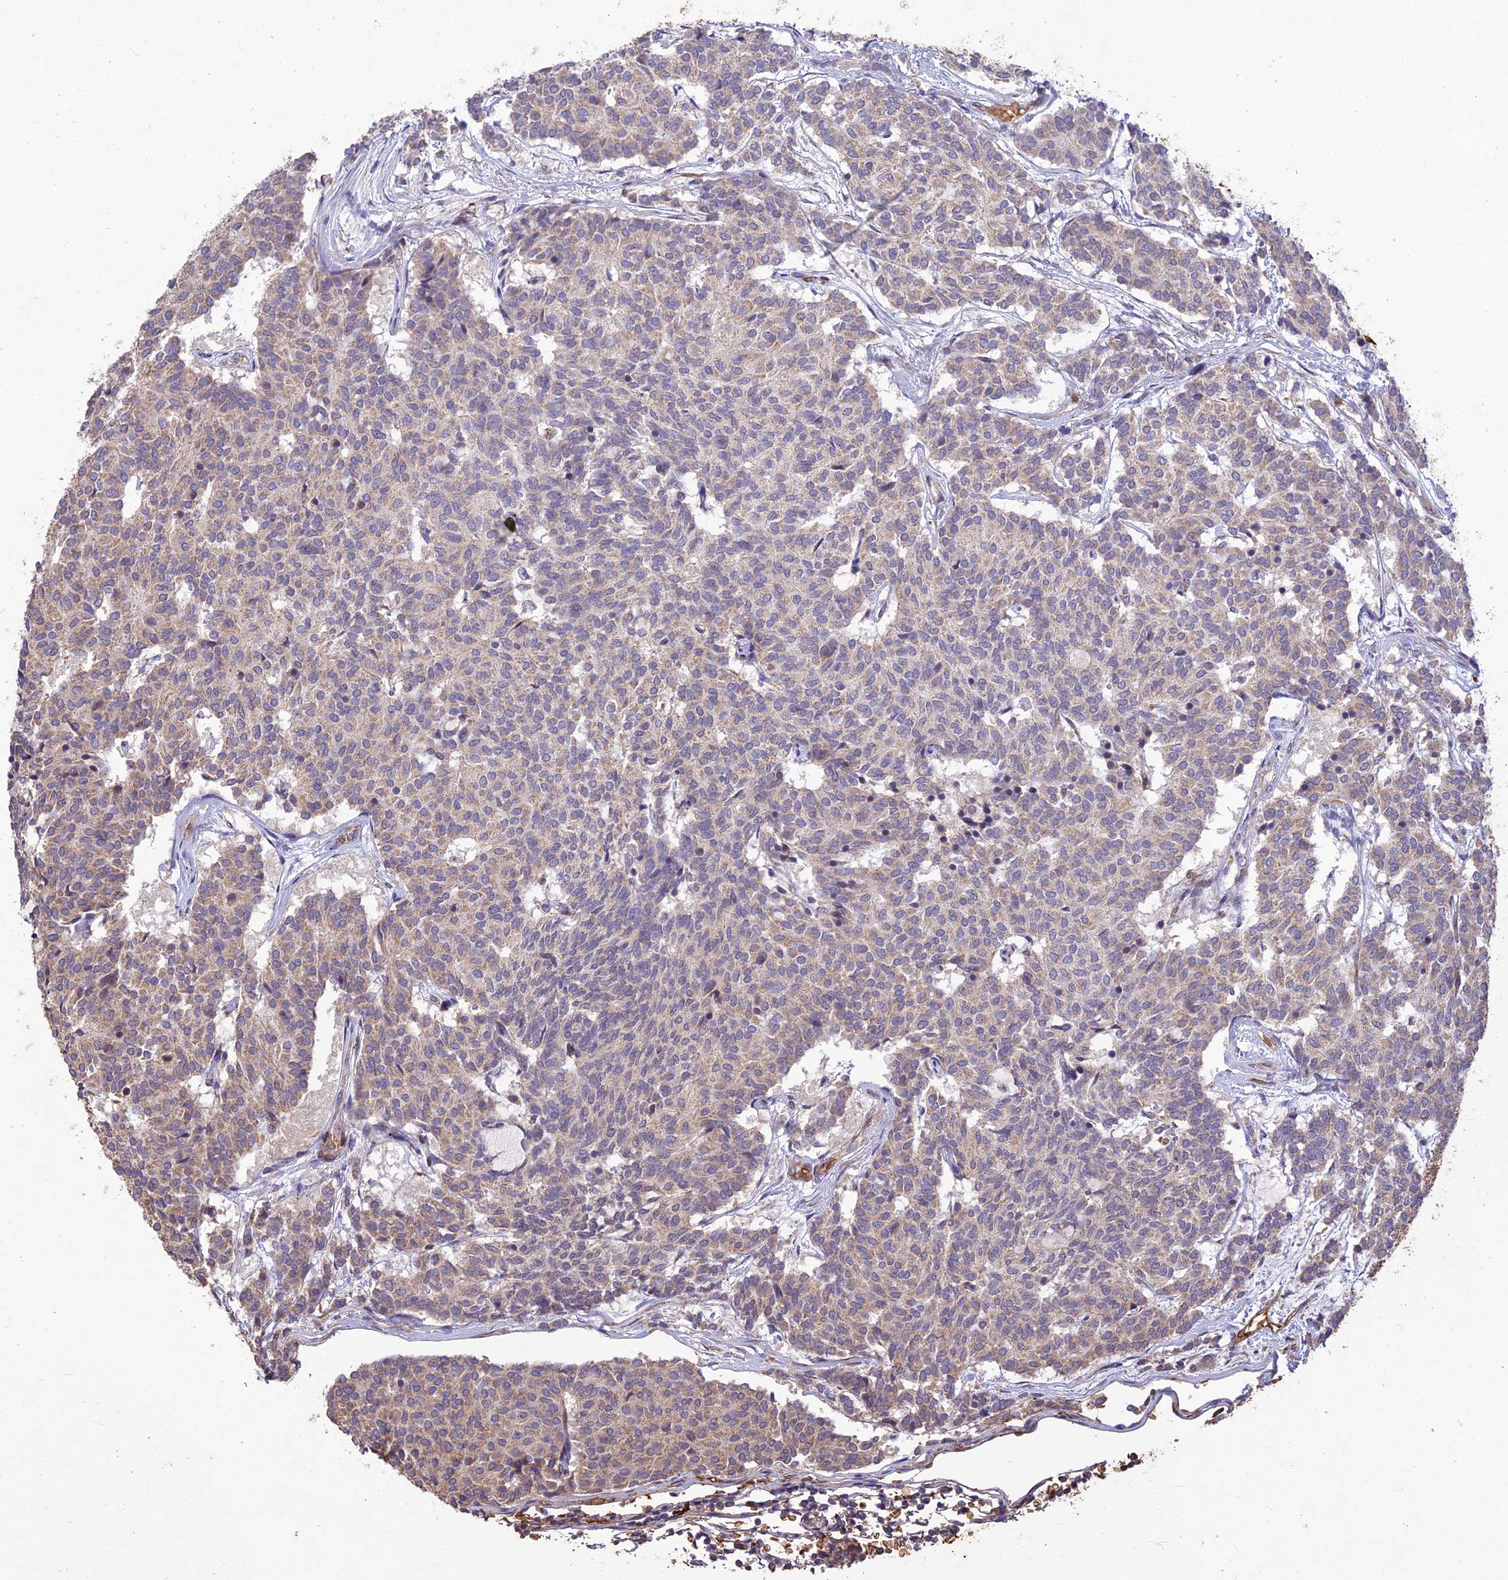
{"staining": {"intensity": "weak", "quantity": "<25%", "location": "cytoplasmic/membranous"}, "tissue": "carcinoid", "cell_type": "Tumor cells", "image_type": "cancer", "snomed": [{"axis": "morphology", "description": "Carcinoid, malignant, NOS"}, {"axis": "topography", "description": "Pancreas"}], "caption": "A photomicrograph of carcinoid (malignant) stained for a protein shows no brown staining in tumor cells. (DAB immunohistochemistry (IHC), high magnification).", "gene": "PPP1R11", "patient": {"sex": "female", "age": 54}}